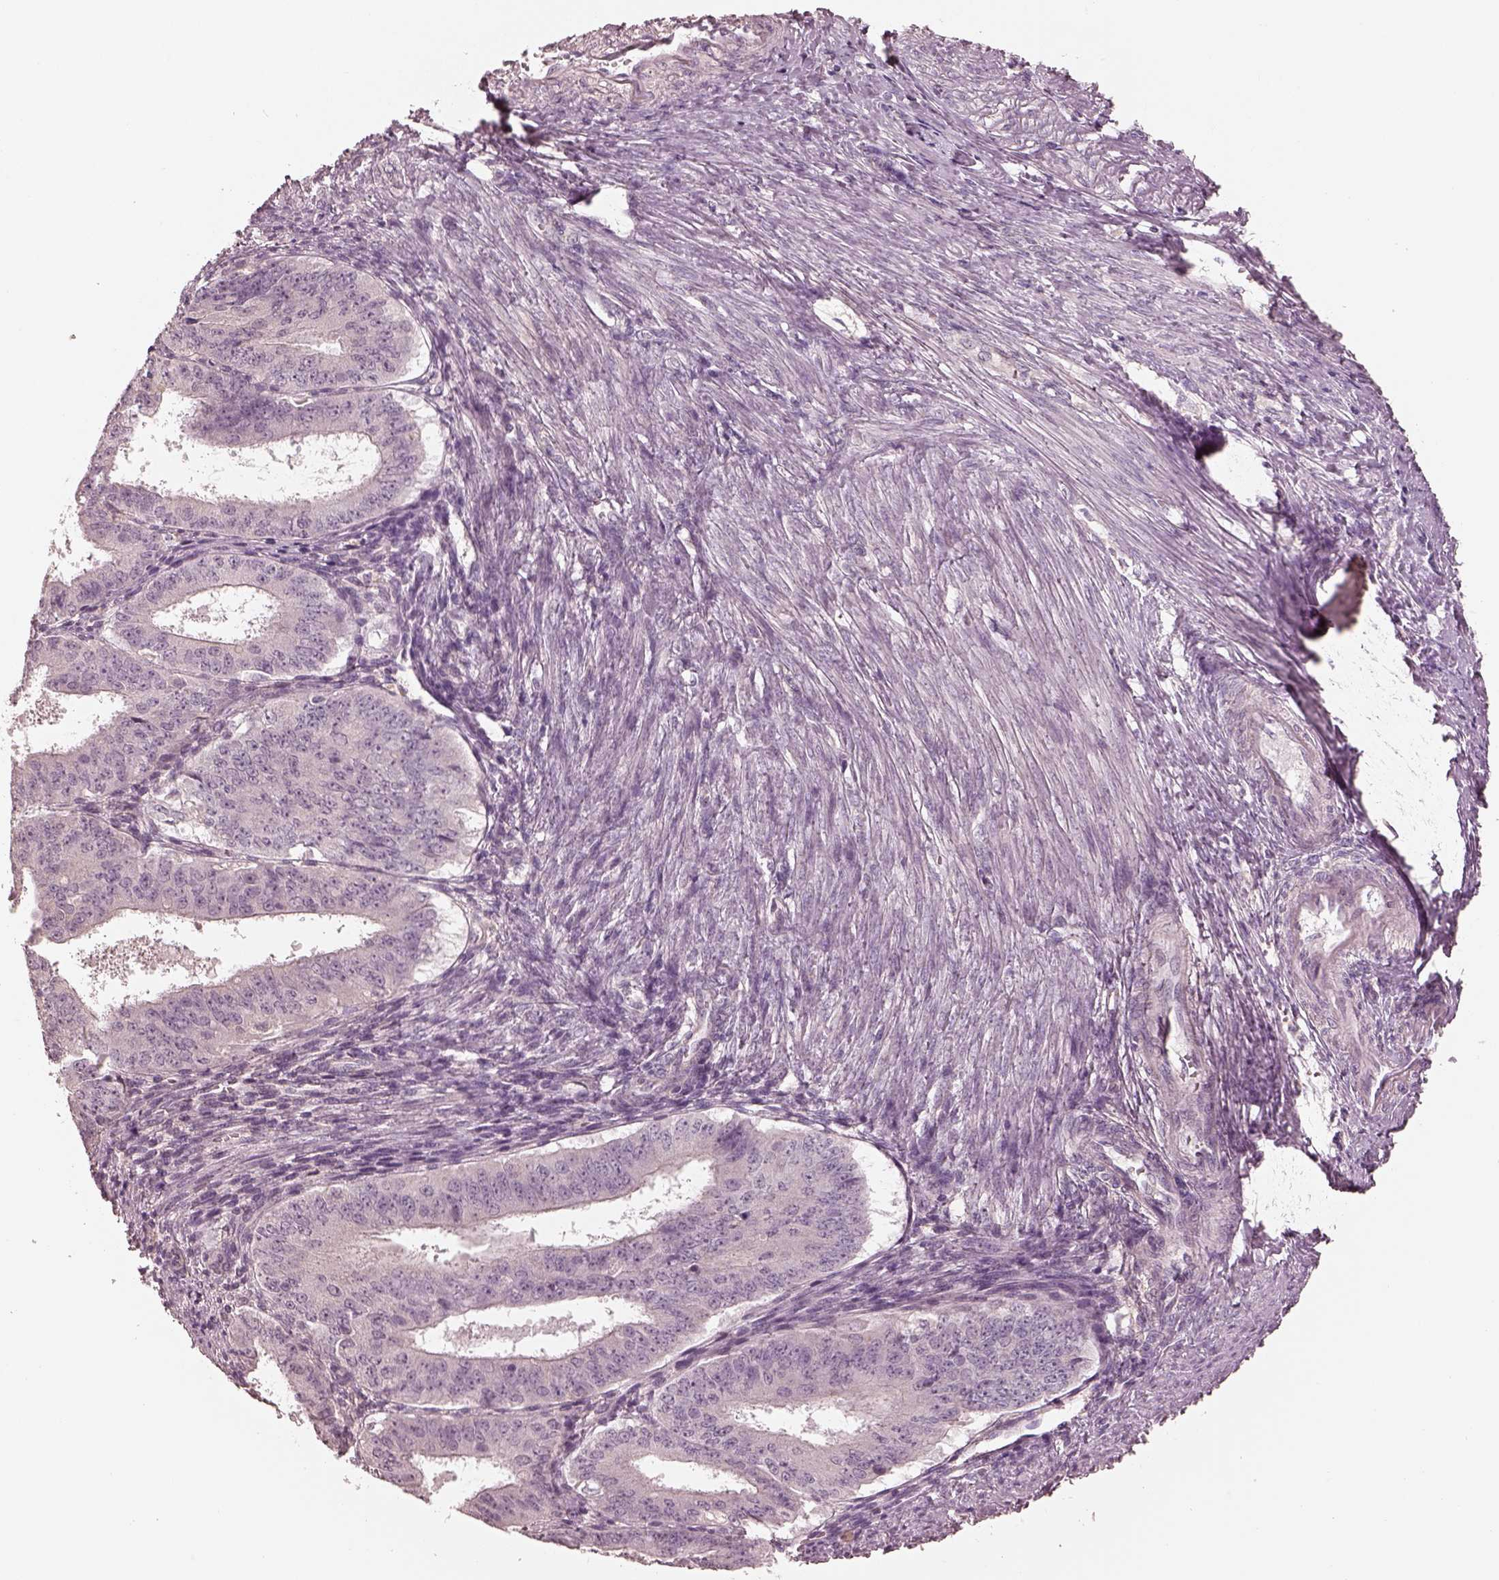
{"staining": {"intensity": "negative", "quantity": "none", "location": "none"}, "tissue": "ovarian cancer", "cell_type": "Tumor cells", "image_type": "cancer", "snomed": [{"axis": "morphology", "description": "Carcinoma, endometroid"}, {"axis": "topography", "description": "Ovary"}], "caption": "There is no significant staining in tumor cells of ovarian cancer.", "gene": "PRKACG", "patient": {"sex": "female", "age": 42}}